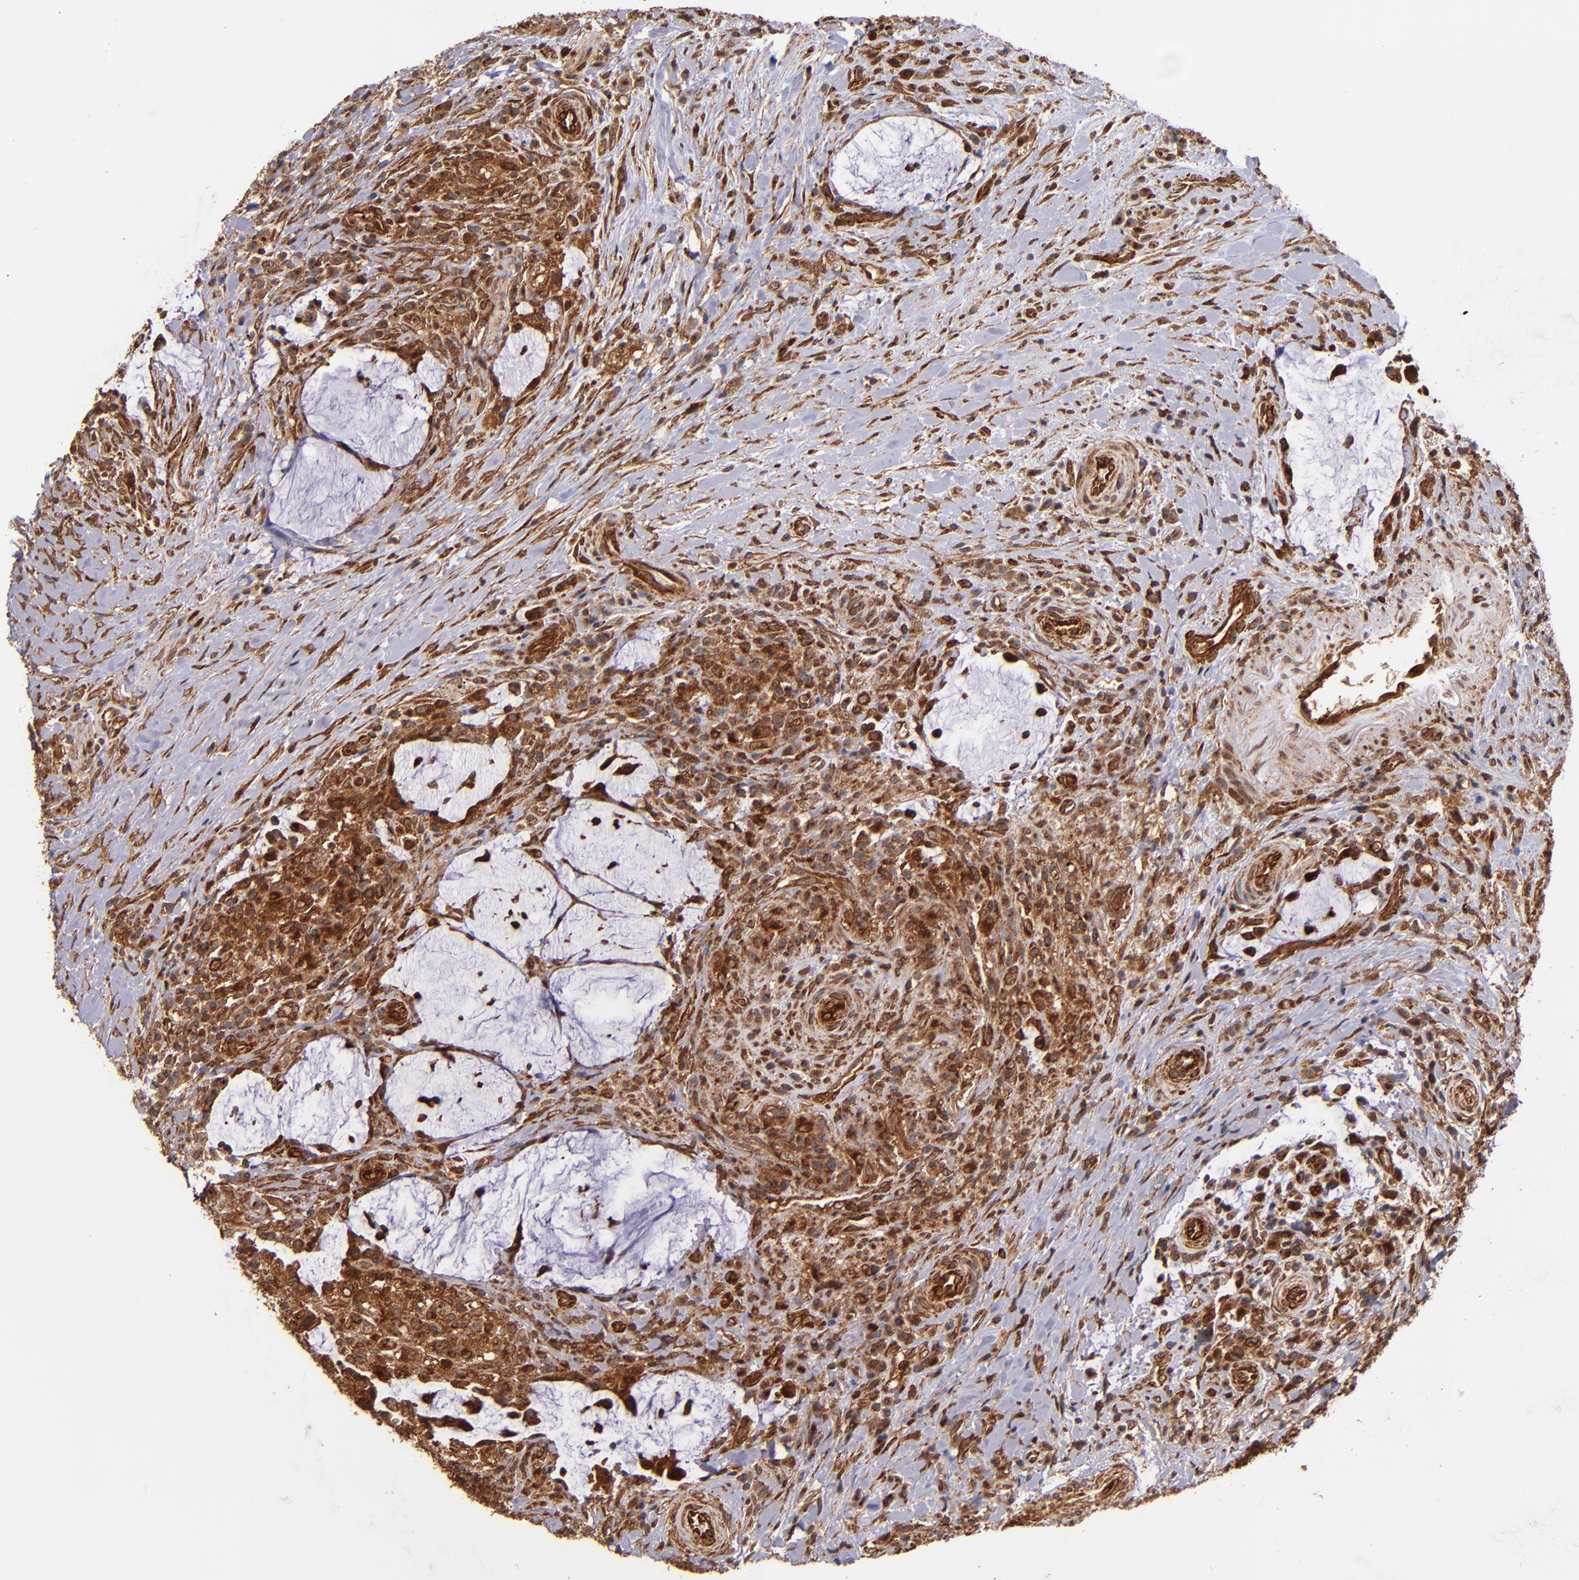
{"staining": {"intensity": "strong", "quantity": ">75%", "location": "cytoplasmic/membranous"}, "tissue": "colorectal cancer", "cell_type": "Tumor cells", "image_type": "cancer", "snomed": [{"axis": "morphology", "description": "Adenocarcinoma, NOS"}, {"axis": "topography", "description": "Rectum"}], "caption": "Strong cytoplasmic/membranous staining for a protein is identified in approximately >75% of tumor cells of colorectal cancer (adenocarcinoma) using immunohistochemistry.", "gene": "STX8", "patient": {"sex": "female", "age": 71}}